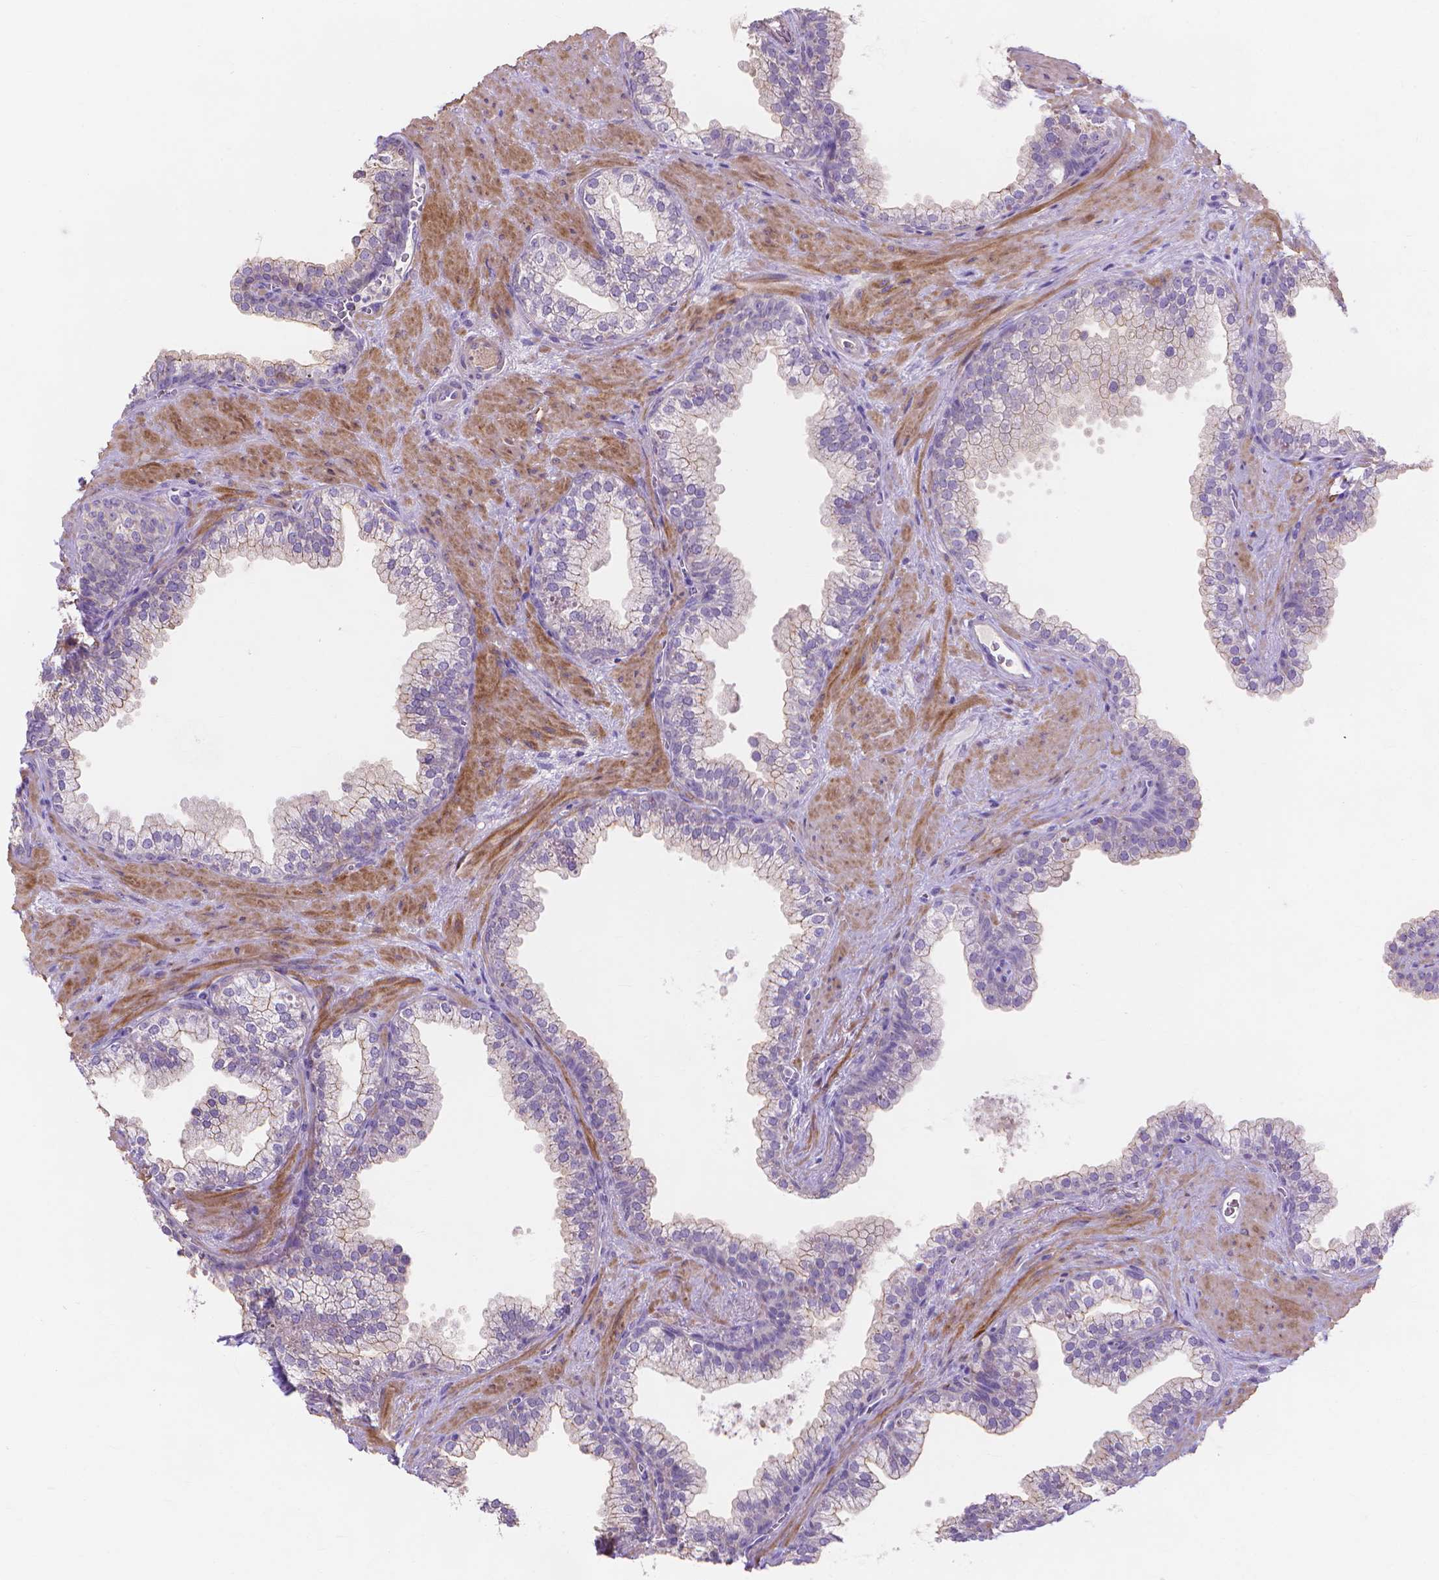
{"staining": {"intensity": "negative", "quantity": "none", "location": "none"}, "tissue": "prostate", "cell_type": "Glandular cells", "image_type": "normal", "snomed": [{"axis": "morphology", "description": "Normal tissue, NOS"}, {"axis": "topography", "description": "Prostate"}], "caption": "Protein analysis of benign prostate shows no significant staining in glandular cells. The staining is performed using DAB (3,3'-diaminobenzidine) brown chromogen with nuclei counter-stained in using hematoxylin.", "gene": "MBLAC1", "patient": {"sex": "male", "age": 79}}